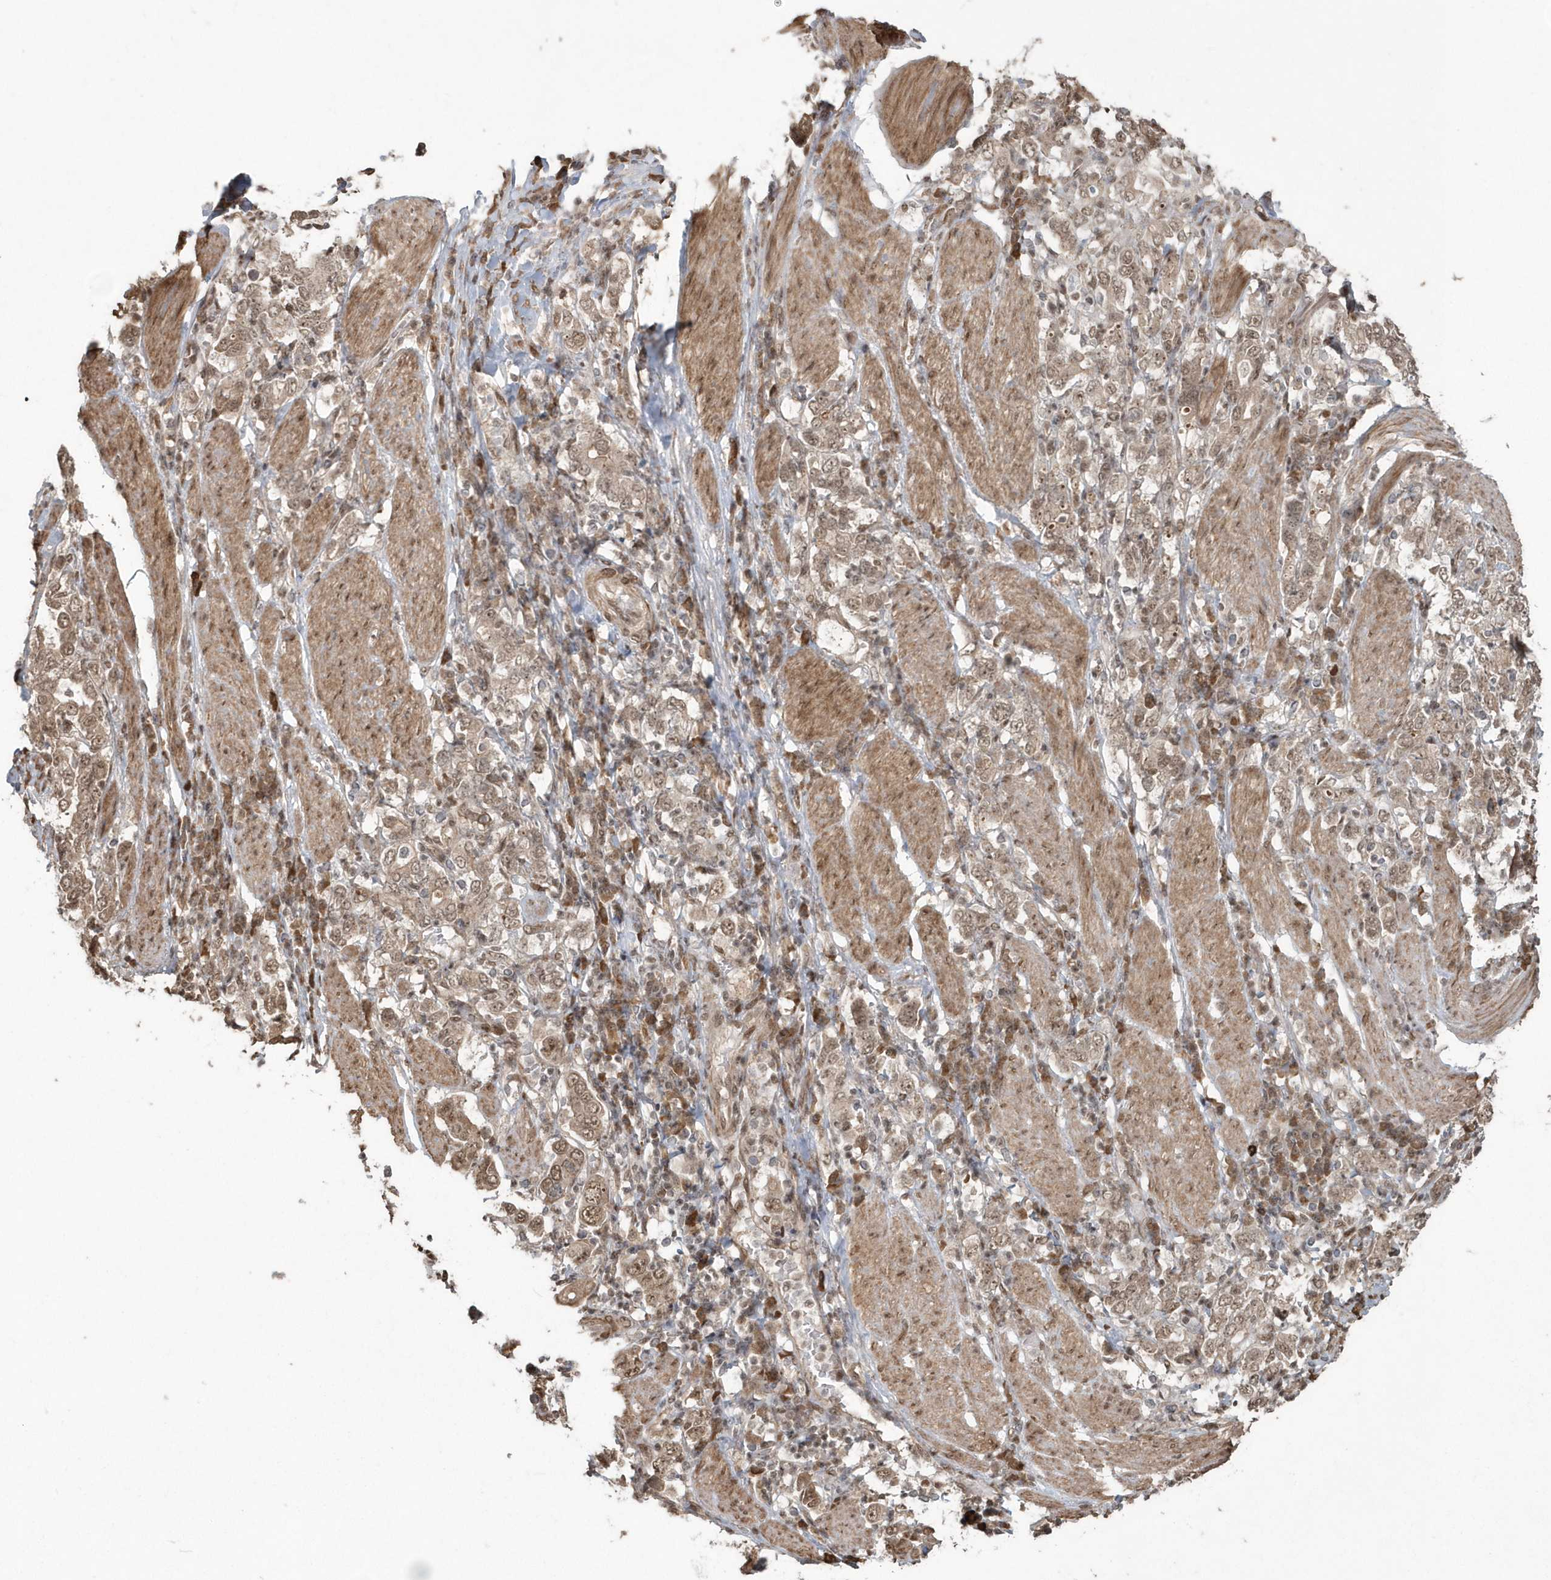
{"staining": {"intensity": "moderate", "quantity": ">75%", "location": "cytoplasmic/membranous,nuclear"}, "tissue": "stomach cancer", "cell_type": "Tumor cells", "image_type": "cancer", "snomed": [{"axis": "morphology", "description": "Adenocarcinoma, NOS"}, {"axis": "topography", "description": "Stomach, upper"}], "caption": "Immunohistochemical staining of stomach cancer (adenocarcinoma) shows medium levels of moderate cytoplasmic/membranous and nuclear protein expression in about >75% of tumor cells.", "gene": "EPB41L4A", "patient": {"sex": "male", "age": 62}}